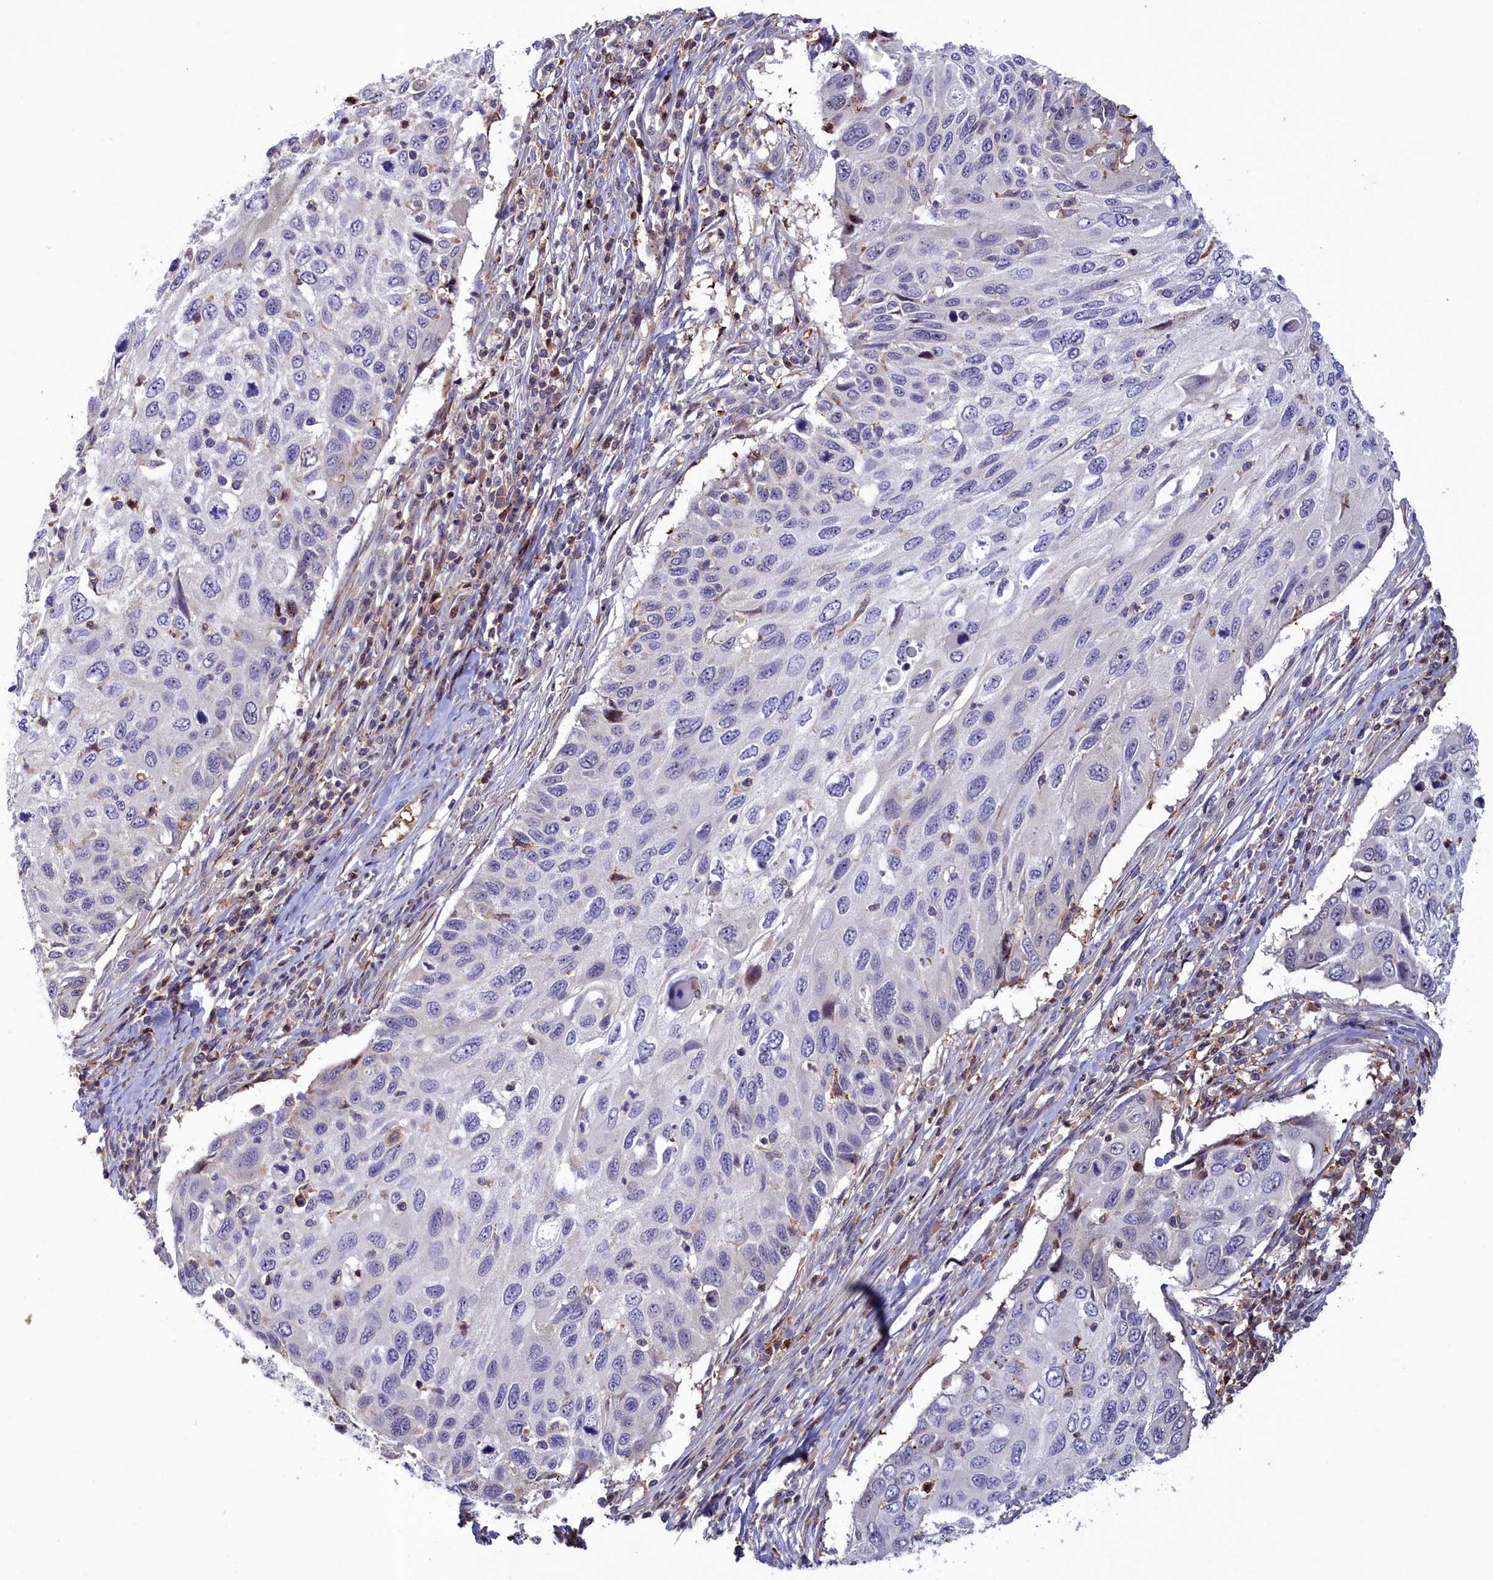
{"staining": {"intensity": "negative", "quantity": "none", "location": "none"}, "tissue": "cervical cancer", "cell_type": "Tumor cells", "image_type": "cancer", "snomed": [{"axis": "morphology", "description": "Squamous cell carcinoma, NOS"}, {"axis": "topography", "description": "Cervix"}], "caption": "There is no significant expression in tumor cells of cervical cancer.", "gene": "NEURL4", "patient": {"sex": "female", "age": 70}}